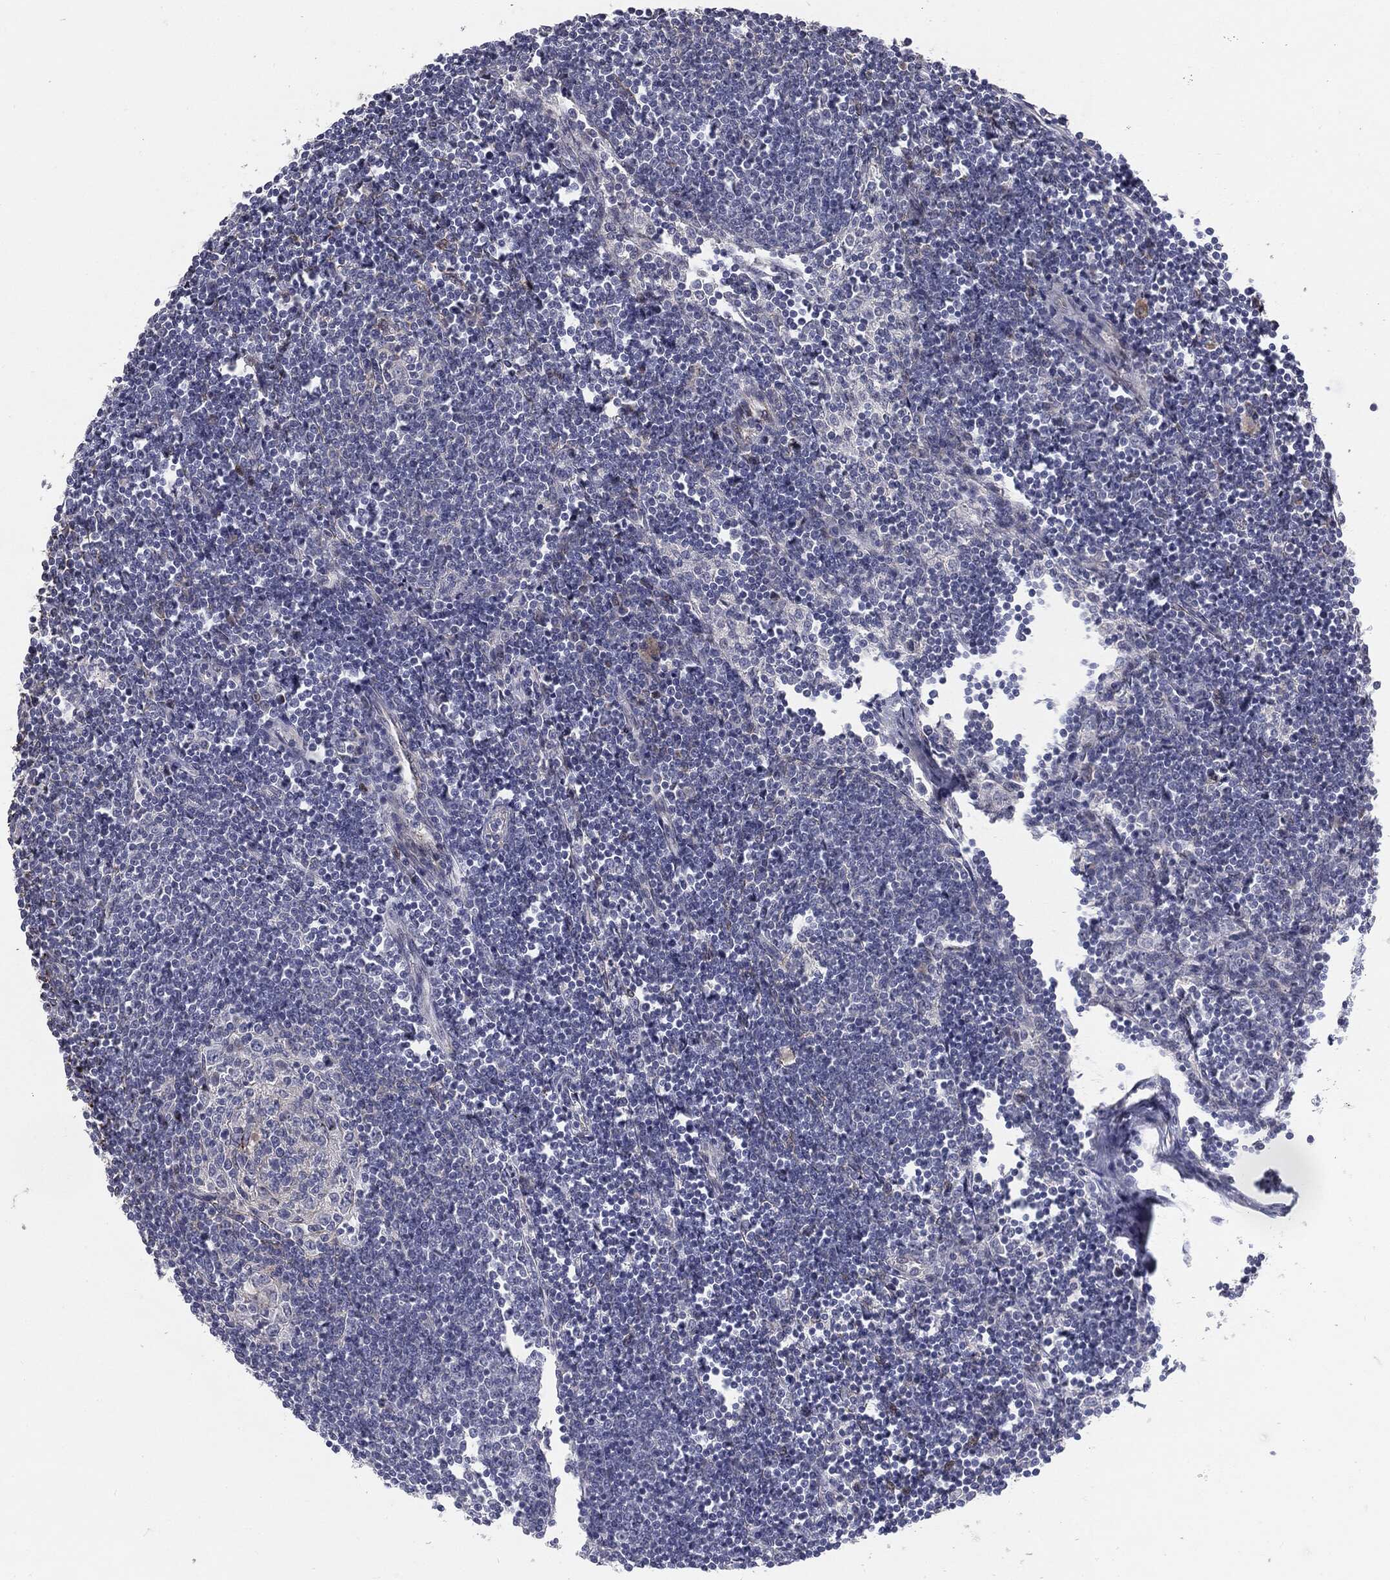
{"staining": {"intensity": "negative", "quantity": "none", "location": "none"}, "tissue": "lymph node", "cell_type": "Germinal center cells", "image_type": "normal", "snomed": [{"axis": "morphology", "description": "Normal tissue, NOS"}, {"axis": "morphology", "description": "Adenocarcinoma, NOS"}, {"axis": "topography", "description": "Lymph node"}, {"axis": "topography", "description": "Pancreas"}], "caption": "Immunohistochemical staining of normal human lymph node exhibits no significant expression in germinal center cells.", "gene": "KRT5", "patient": {"sex": "female", "age": 58}}